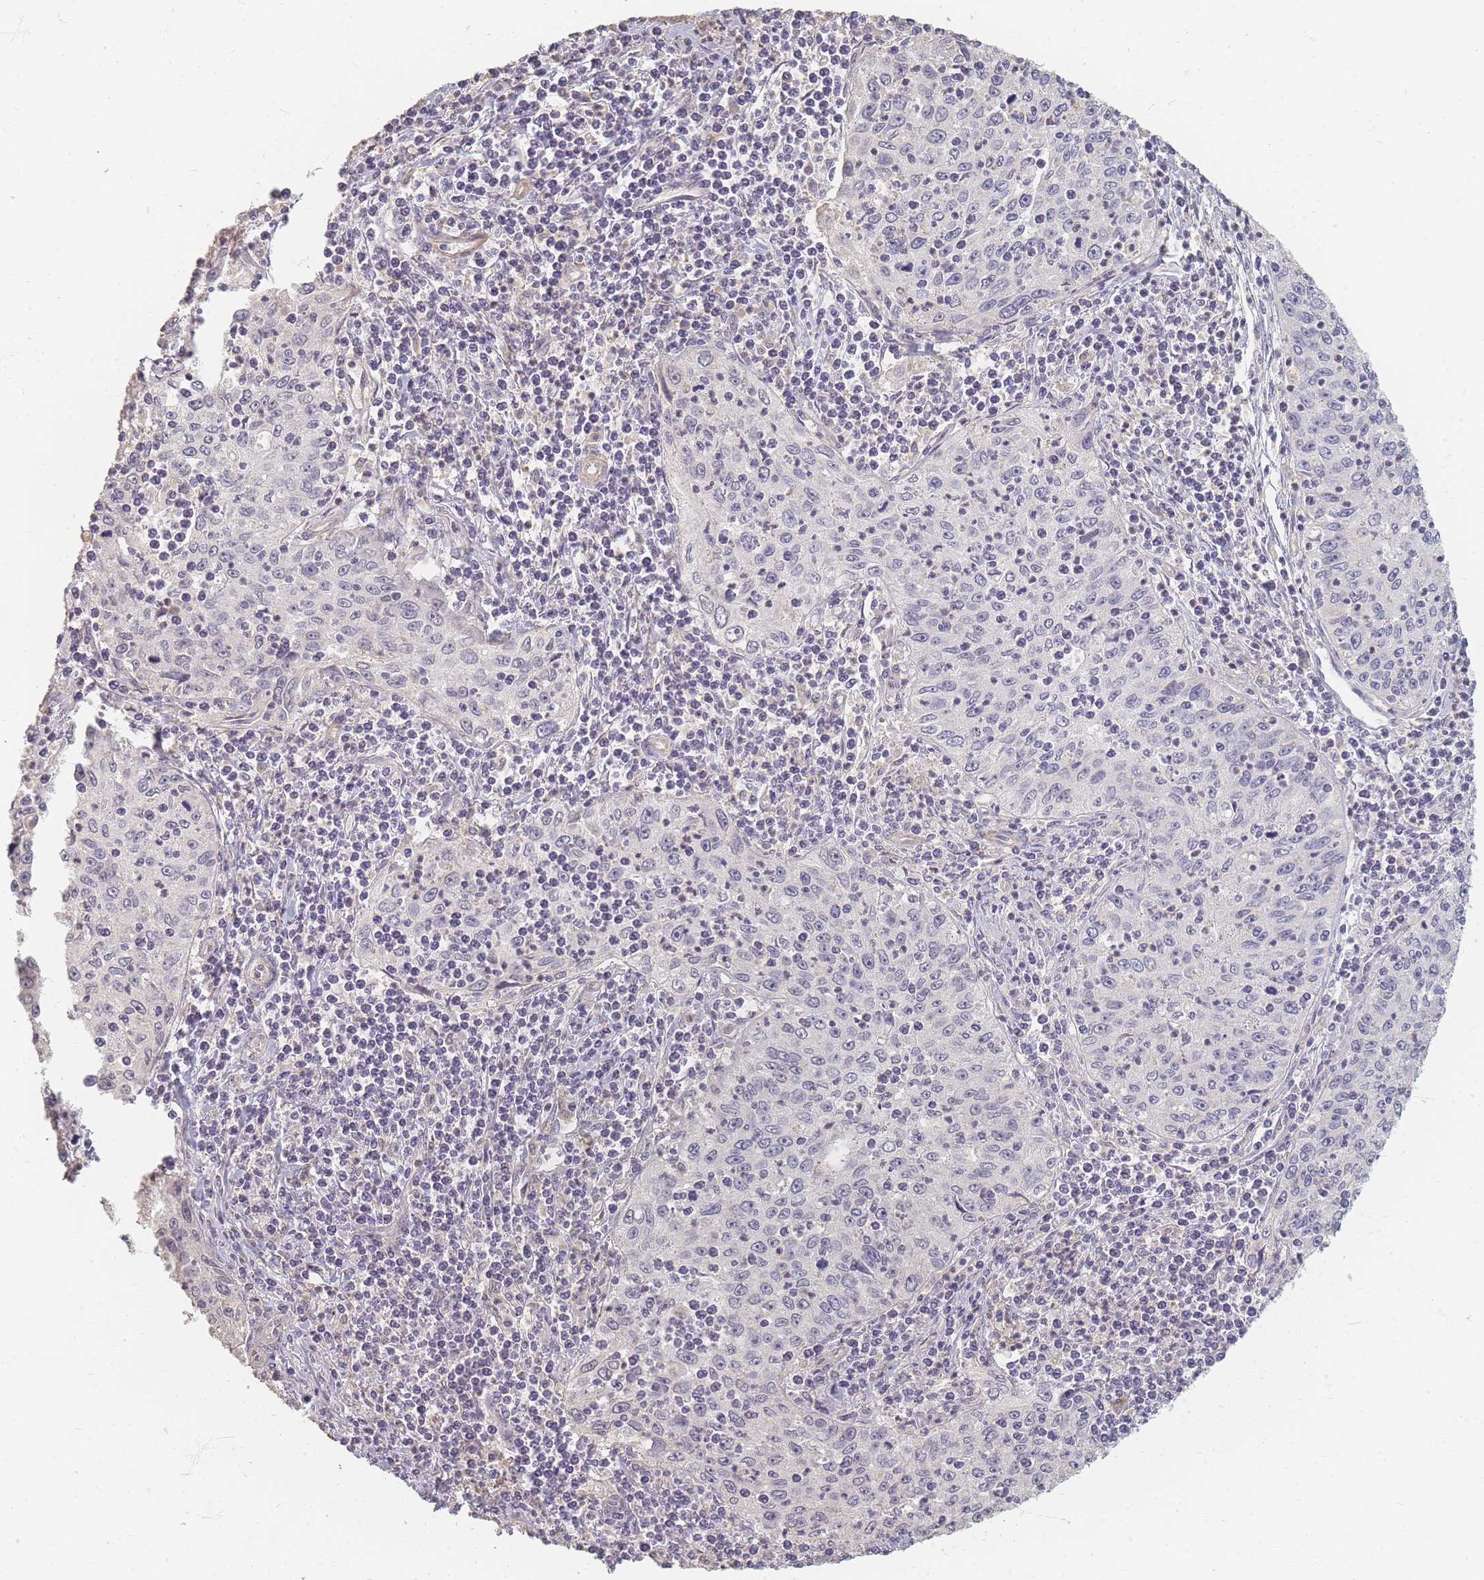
{"staining": {"intensity": "negative", "quantity": "none", "location": "none"}, "tissue": "cervical cancer", "cell_type": "Tumor cells", "image_type": "cancer", "snomed": [{"axis": "morphology", "description": "Squamous cell carcinoma, NOS"}, {"axis": "topography", "description": "Cervix"}], "caption": "High power microscopy histopathology image of an immunohistochemistry image of cervical cancer (squamous cell carcinoma), revealing no significant expression in tumor cells.", "gene": "RFTN1", "patient": {"sex": "female", "age": 30}}